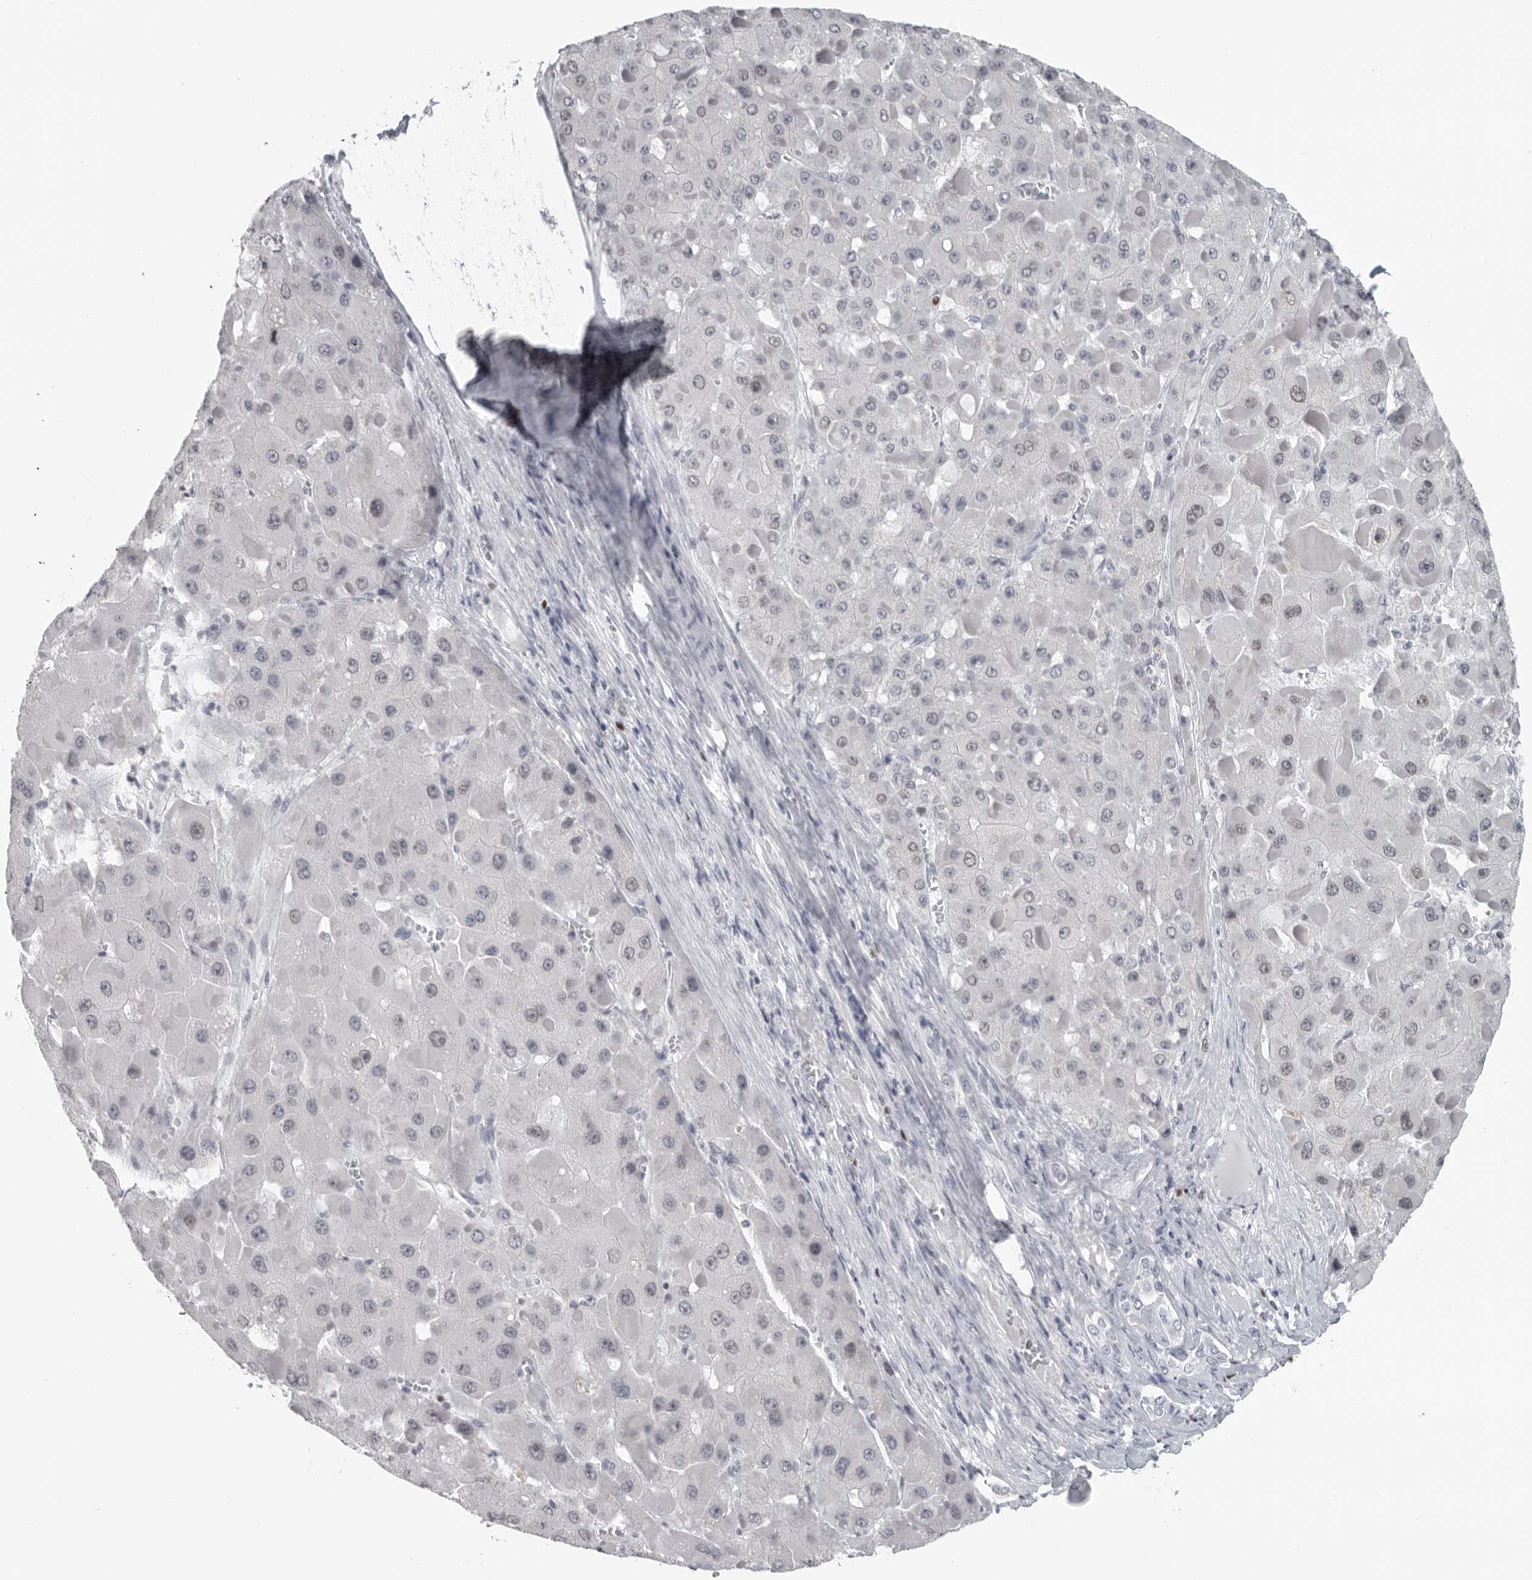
{"staining": {"intensity": "weak", "quantity": "<25%", "location": "nuclear"}, "tissue": "liver cancer", "cell_type": "Tumor cells", "image_type": "cancer", "snomed": [{"axis": "morphology", "description": "Carcinoma, Hepatocellular, NOS"}, {"axis": "topography", "description": "Liver"}], "caption": "An image of liver hepatocellular carcinoma stained for a protein reveals no brown staining in tumor cells.", "gene": "SATB2", "patient": {"sex": "female", "age": 73}}